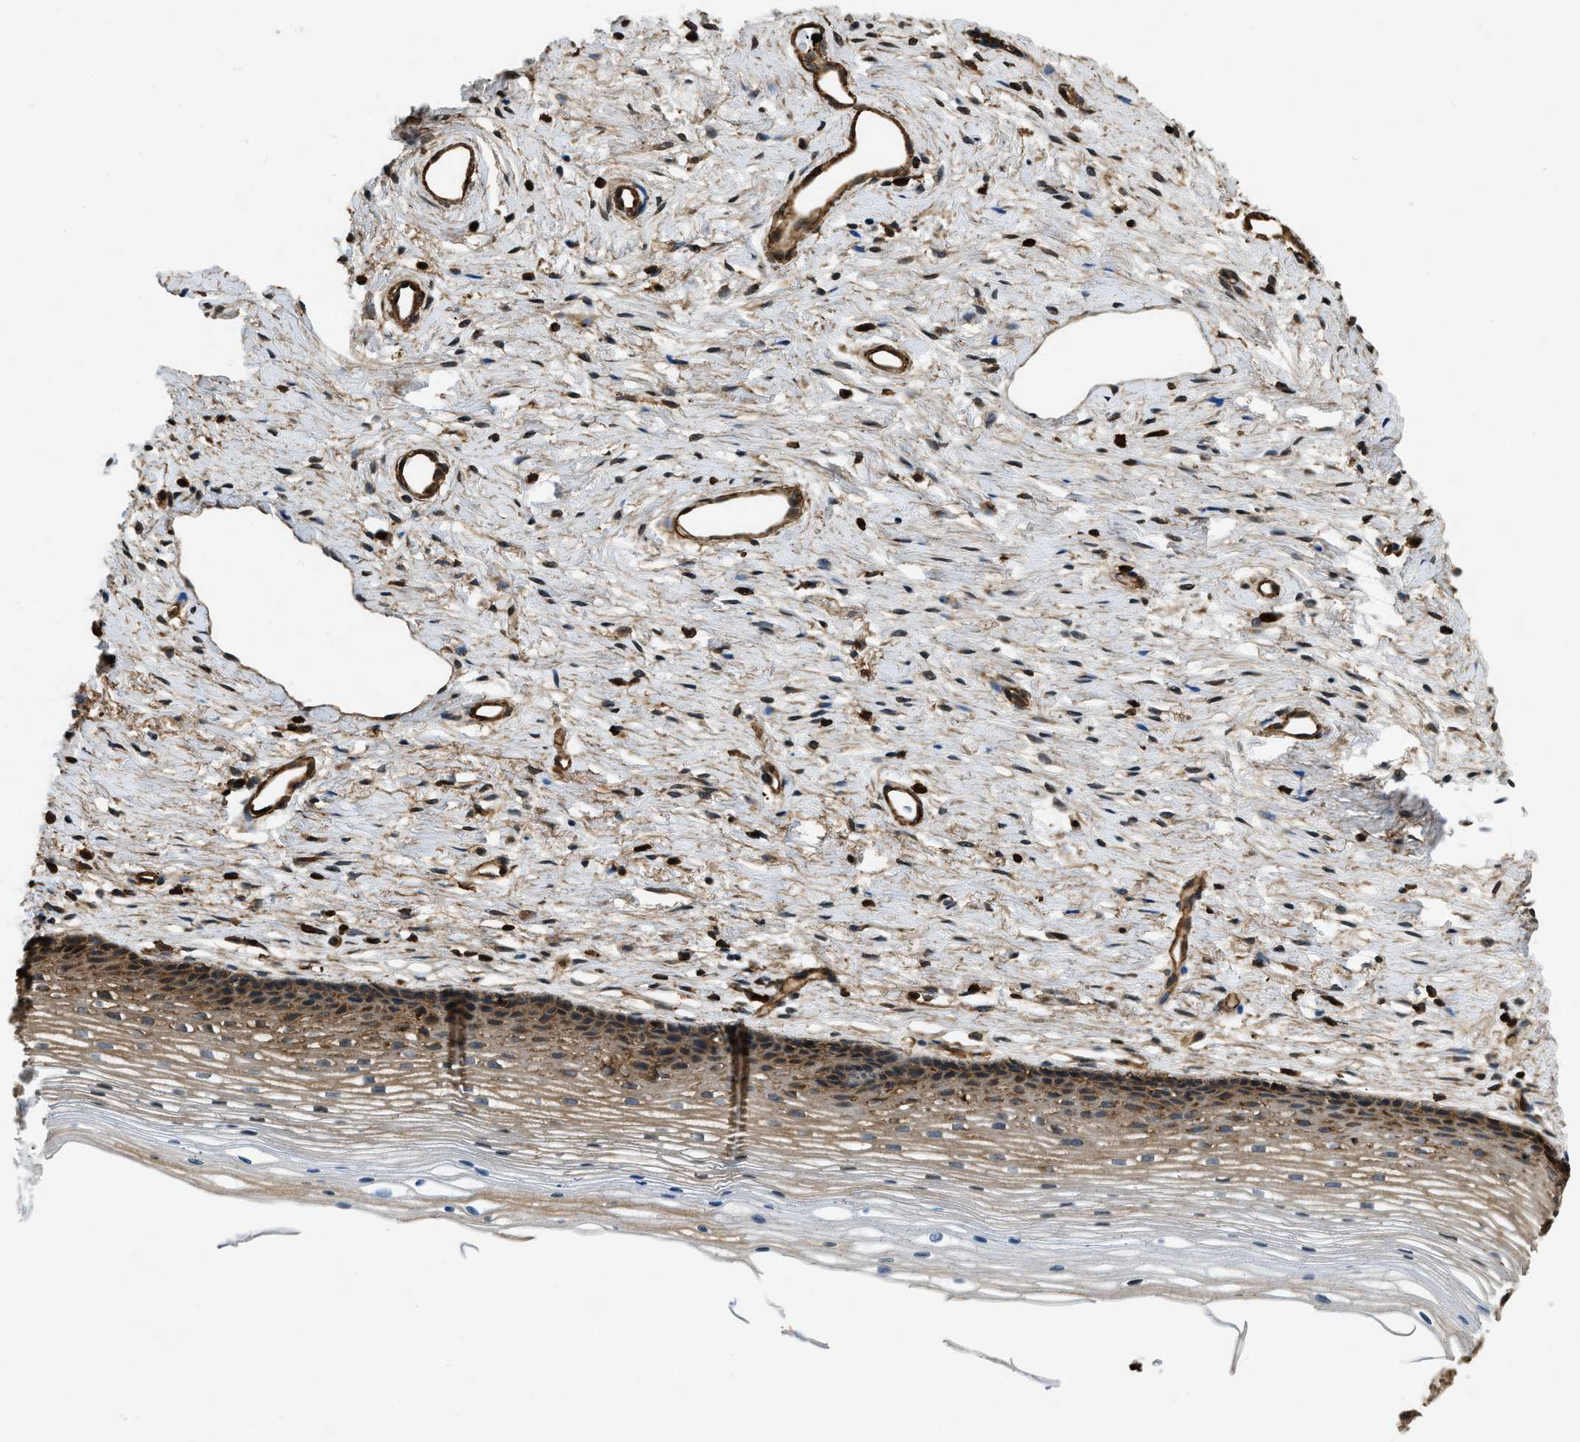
{"staining": {"intensity": "moderate", "quantity": ">75%", "location": "cytoplasmic/membranous"}, "tissue": "cervix", "cell_type": "Glandular cells", "image_type": "normal", "snomed": [{"axis": "morphology", "description": "Normal tissue, NOS"}, {"axis": "topography", "description": "Cervix"}], "caption": "Immunohistochemistry (IHC) of benign cervix demonstrates medium levels of moderate cytoplasmic/membranous staining in about >75% of glandular cells. (brown staining indicates protein expression, while blue staining denotes nuclei).", "gene": "YARS1", "patient": {"sex": "female", "age": 77}}